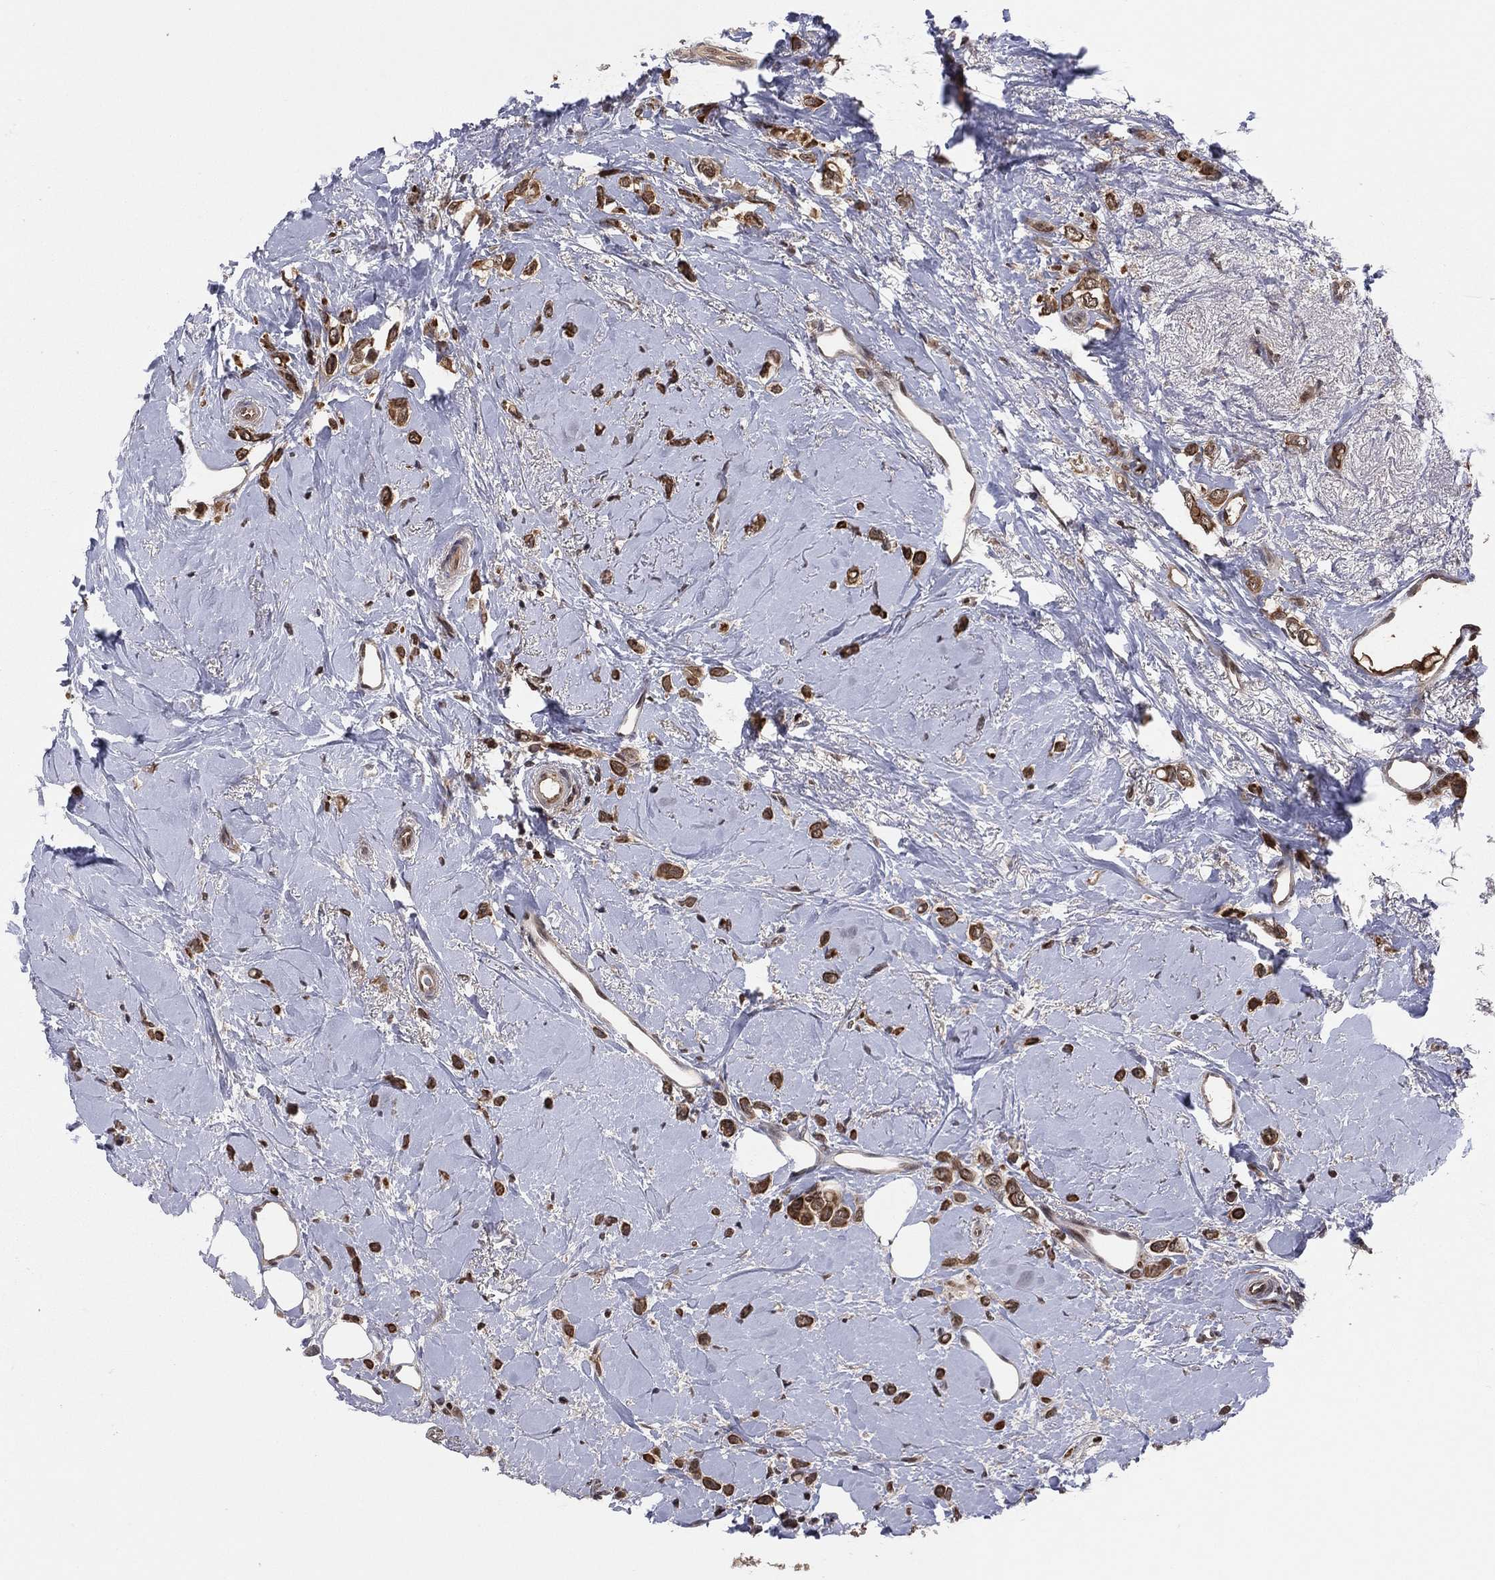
{"staining": {"intensity": "strong", "quantity": ">75%", "location": "cytoplasmic/membranous,nuclear"}, "tissue": "breast cancer", "cell_type": "Tumor cells", "image_type": "cancer", "snomed": [{"axis": "morphology", "description": "Lobular carcinoma"}, {"axis": "topography", "description": "Breast"}], "caption": "Immunohistochemistry (IHC) staining of lobular carcinoma (breast), which shows high levels of strong cytoplasmic/membranous and nuclear staining in about >75% of tumor cells indicating strong cytoplasmic/membranous and nuclear protein staining. The staining was performed using DAB (brown) for protein detection and nuclei were counterstained in hematoxylin (blue).", "gene": "PSMA1", "patient": {"sex": "female", "age": 66}}